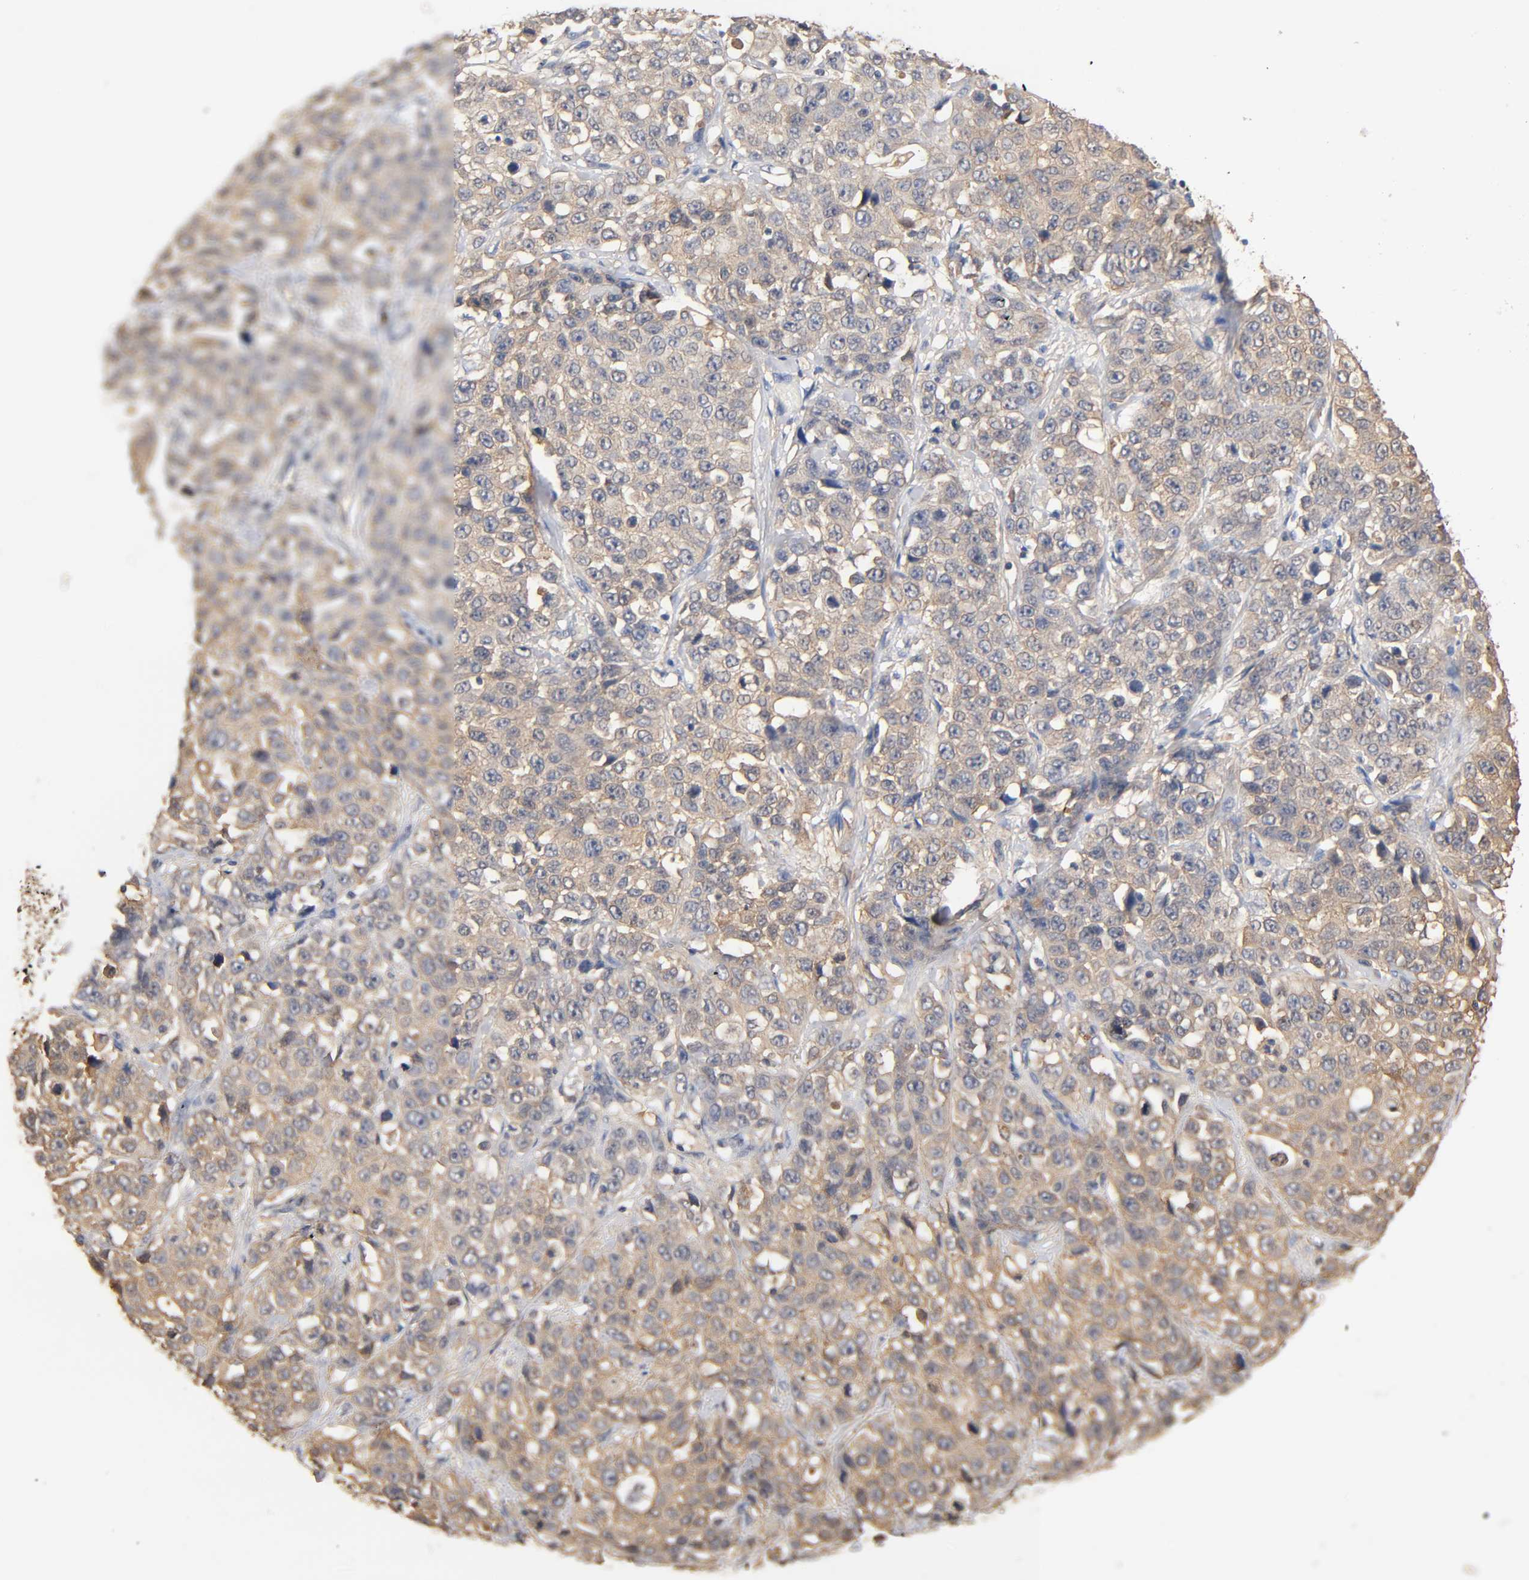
{"staining": {"intensity": "weak", "quantity": ">75%", "location": "cytoplasmic/membranous"}, "tissue": "stomach cancer", "cell_type": "Tumor cells", "image_type": "cancer", "snomed": [{"axis": "morphology", "description": "Normal tissue, NOS"}, {"axis": "morphology", "description": "Adenocarcinoma, NOS"}, {"axis": "topography", "description": "Stomach"}], "caption": "An image of human adenocarcinoma (stomach) stained for a protein displays weak cytoplasmic/membranous brown staining in tumor cells.", "gene": "ALDOA", "patient": {"sex": "male", "age": 48}}